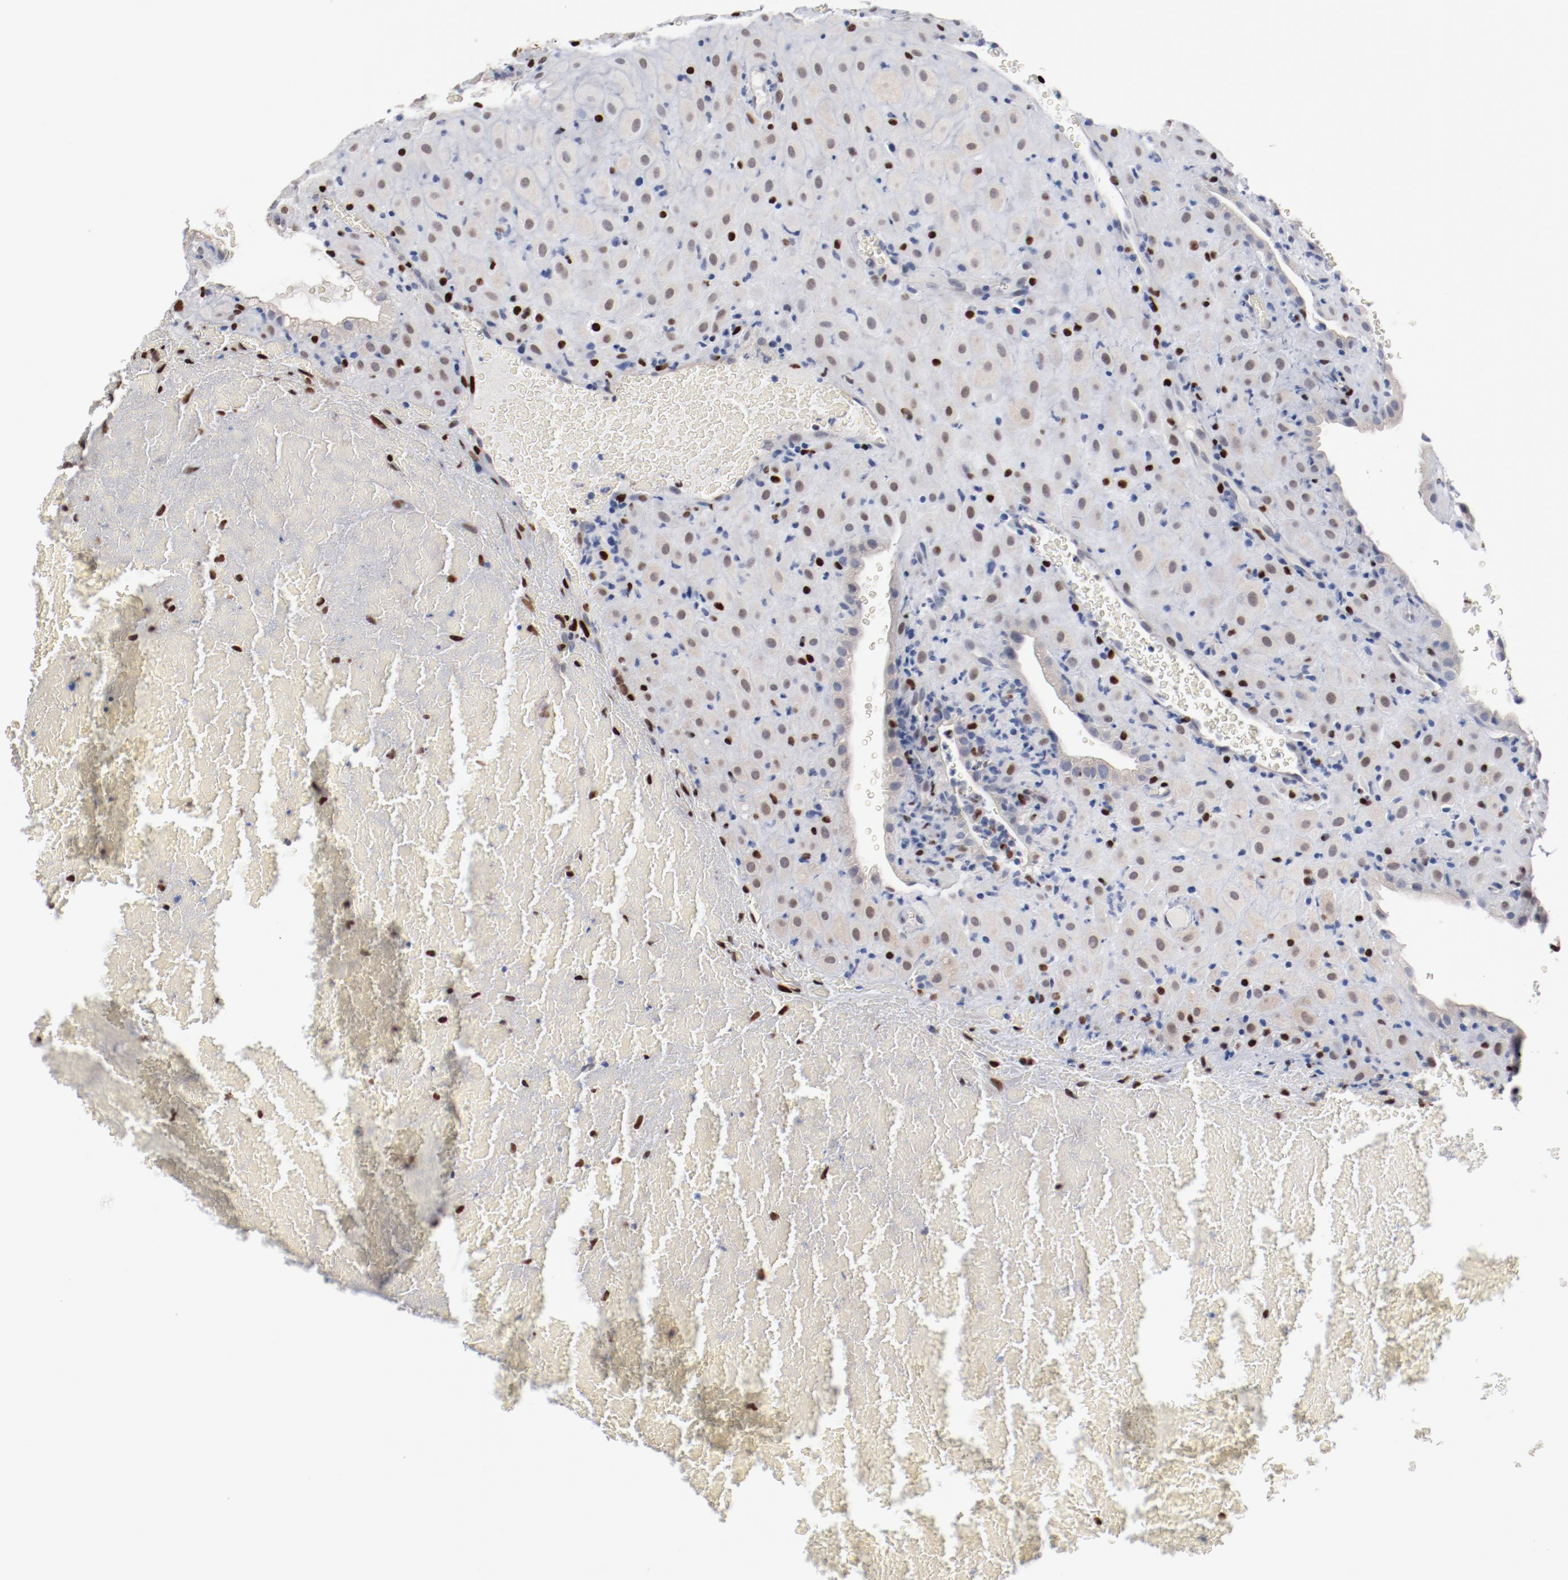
{"staining": {"intensity": "negative", "quantity": "none", "location": "none"}, "tissue": "placenta", "cell_type": "Decidual cells", "image_type": "normal", "snomed": [{"axis": "morphology", "description": "Normal tissue, NOS"}, {"axis": "topography", "description": "Placenta"}], "caption": "DAB (3,3'-diaminobenzidine) immunohistochemical staining of unremarkable human placenta displays no significant positivity in decidual cells. (IHC, brightfield microscopy, high magnification).", "gene": "ZEB2", "patient": {"sex": "female", "age": 19}}